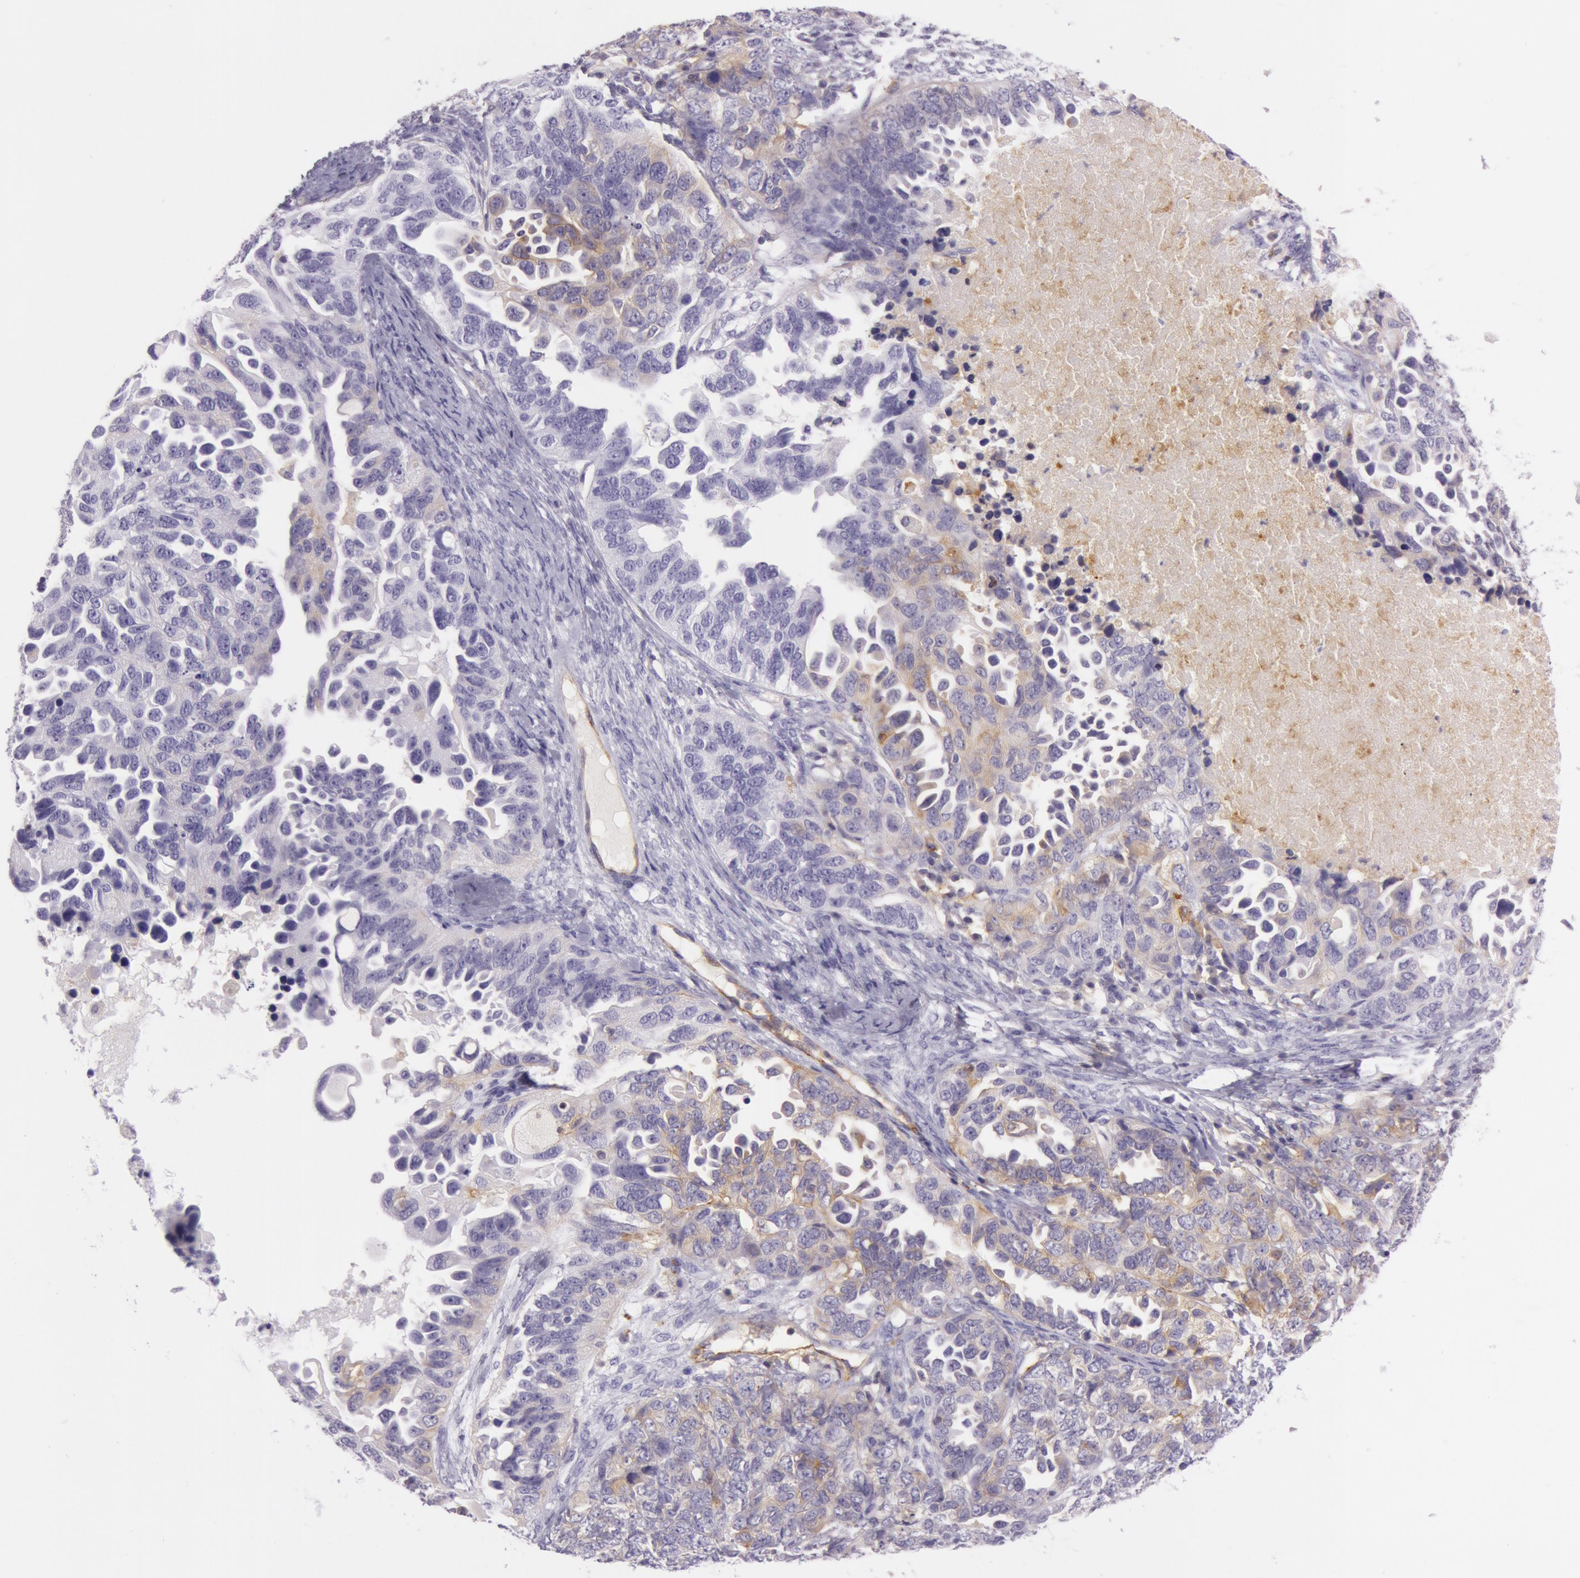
{"staining": {"intensity": "weak", "quantity": "<25%", "location": "cytoplasmic/membranous"}, "tissue": "ovarian cancer", "cell_type": "Tumor cells", "image_type": "cancer", "snomed": [{"axis": "morphology", "description": "Cystadenocarcinoma, serous, NOS"}, {"axis": "topography", "description": "Ovary"}], "caption": "High magnification brightfield microscopy of ovarian serous cystadenocarcinoma stained with DAB (brown) and counterstained with hematoxylin (blue): tumor cells show no significant positivity. Nuclei are stained in blue.", "gene": "LY75", "patient": {"sex": "female", "age": 82}}